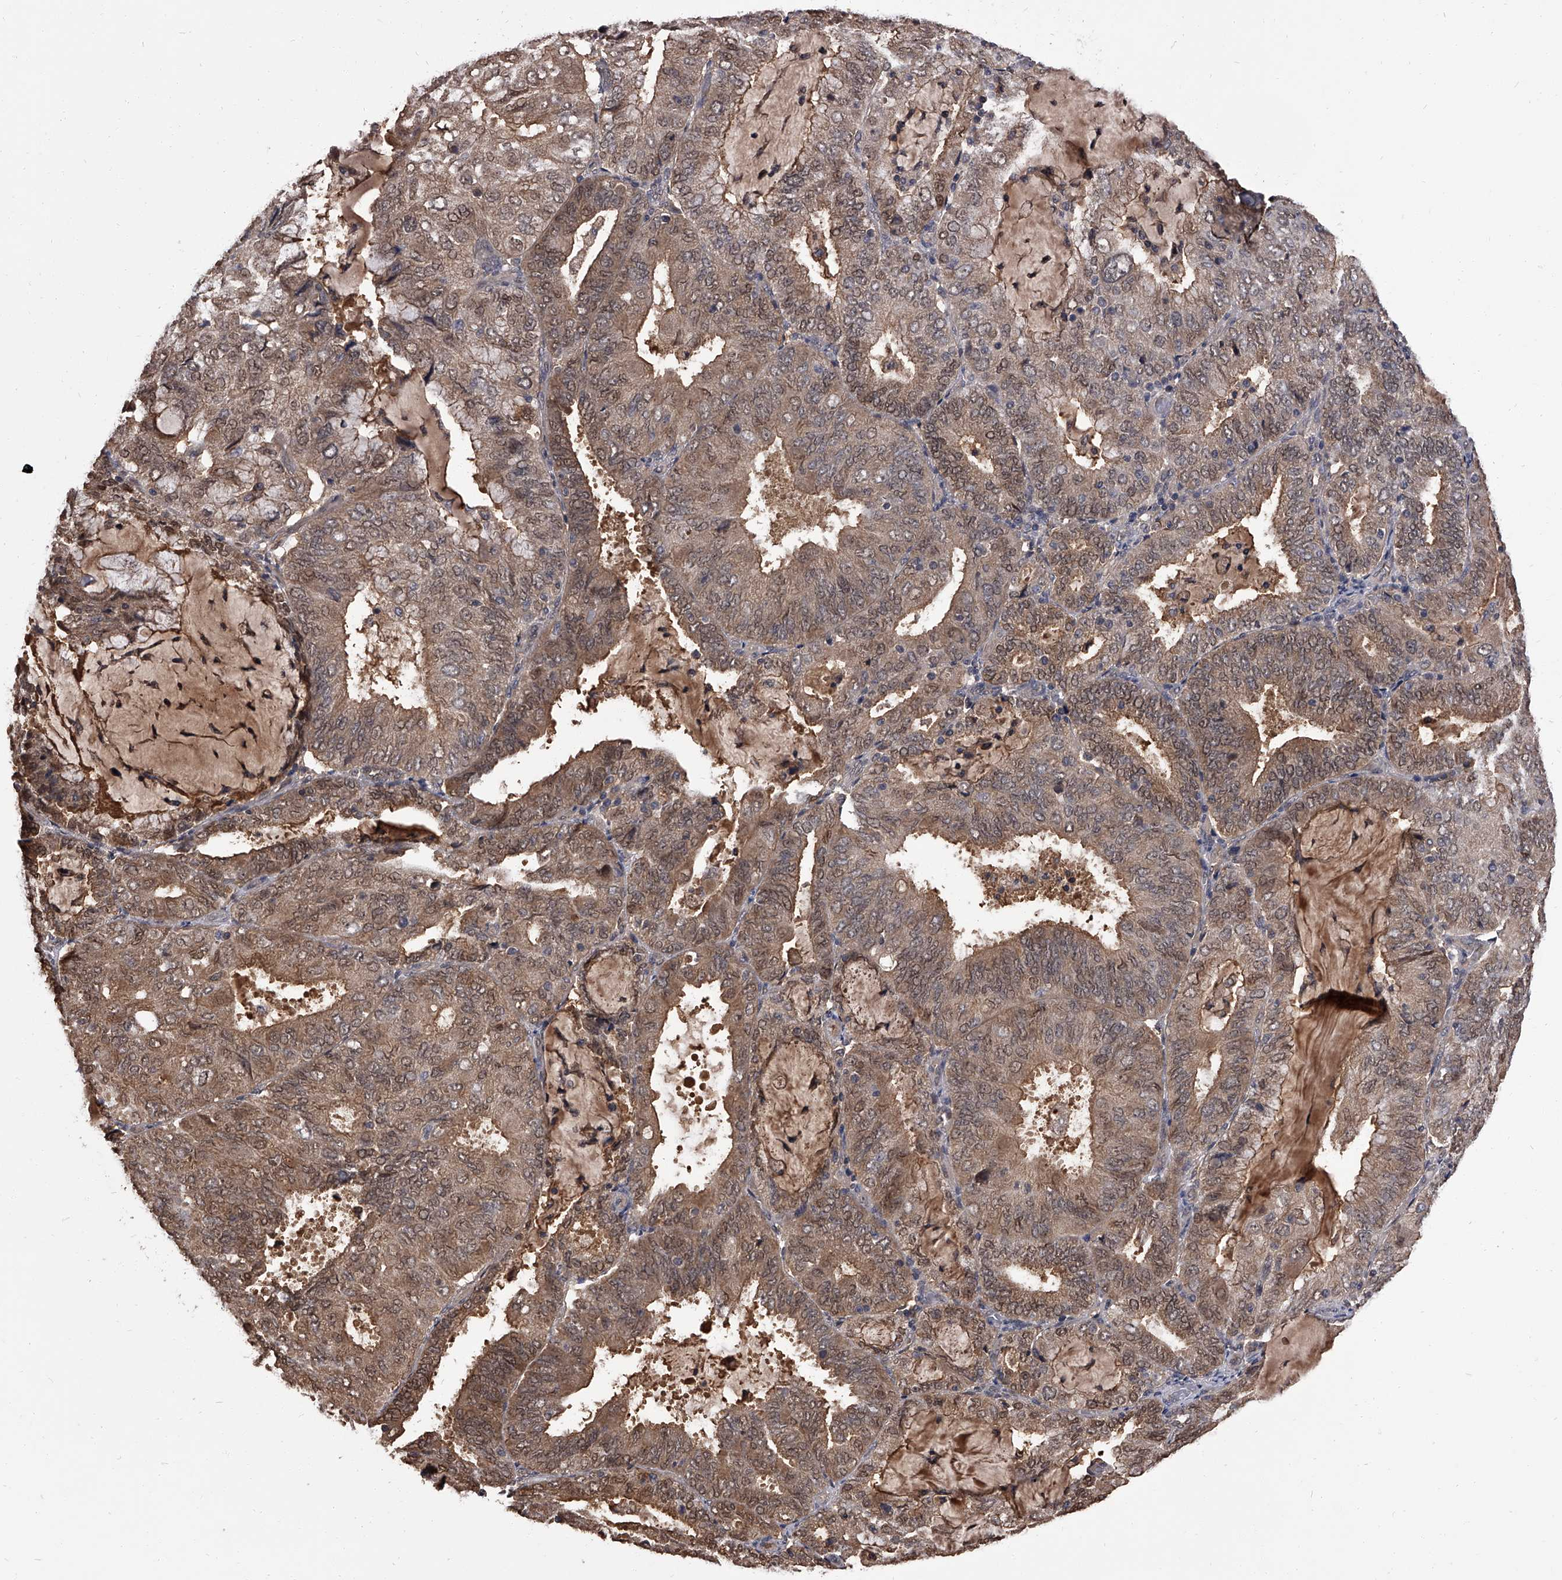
{"staining": {"intensity": "weak", "quantity": ">75%", "location": "cytoplasmic/membranous,nuclear"}, "tissue": "endometrial cancer", "cell_type": "Tumor cells", "image_type": "cancer", "snomed": [{"axis": "morphology", "description": "Adenocarcinoma, NOS"}, {"axis": "topography", "description": "Endometrium"}], "caption": "The histopathology image demonstrates immunohistochemical staining of endometrial adenocarcinoma. There is weak cytoplasmic/membranous and nuclear expression is seen in approximately >75% of tumor cells. The staining is performed using DAB brown chromogen to label protein expression. The nuclei are counter-stained blue using hematoxylin.", "gene": "SLC18B1", "patient": {"sex": "female", "age": 81}}